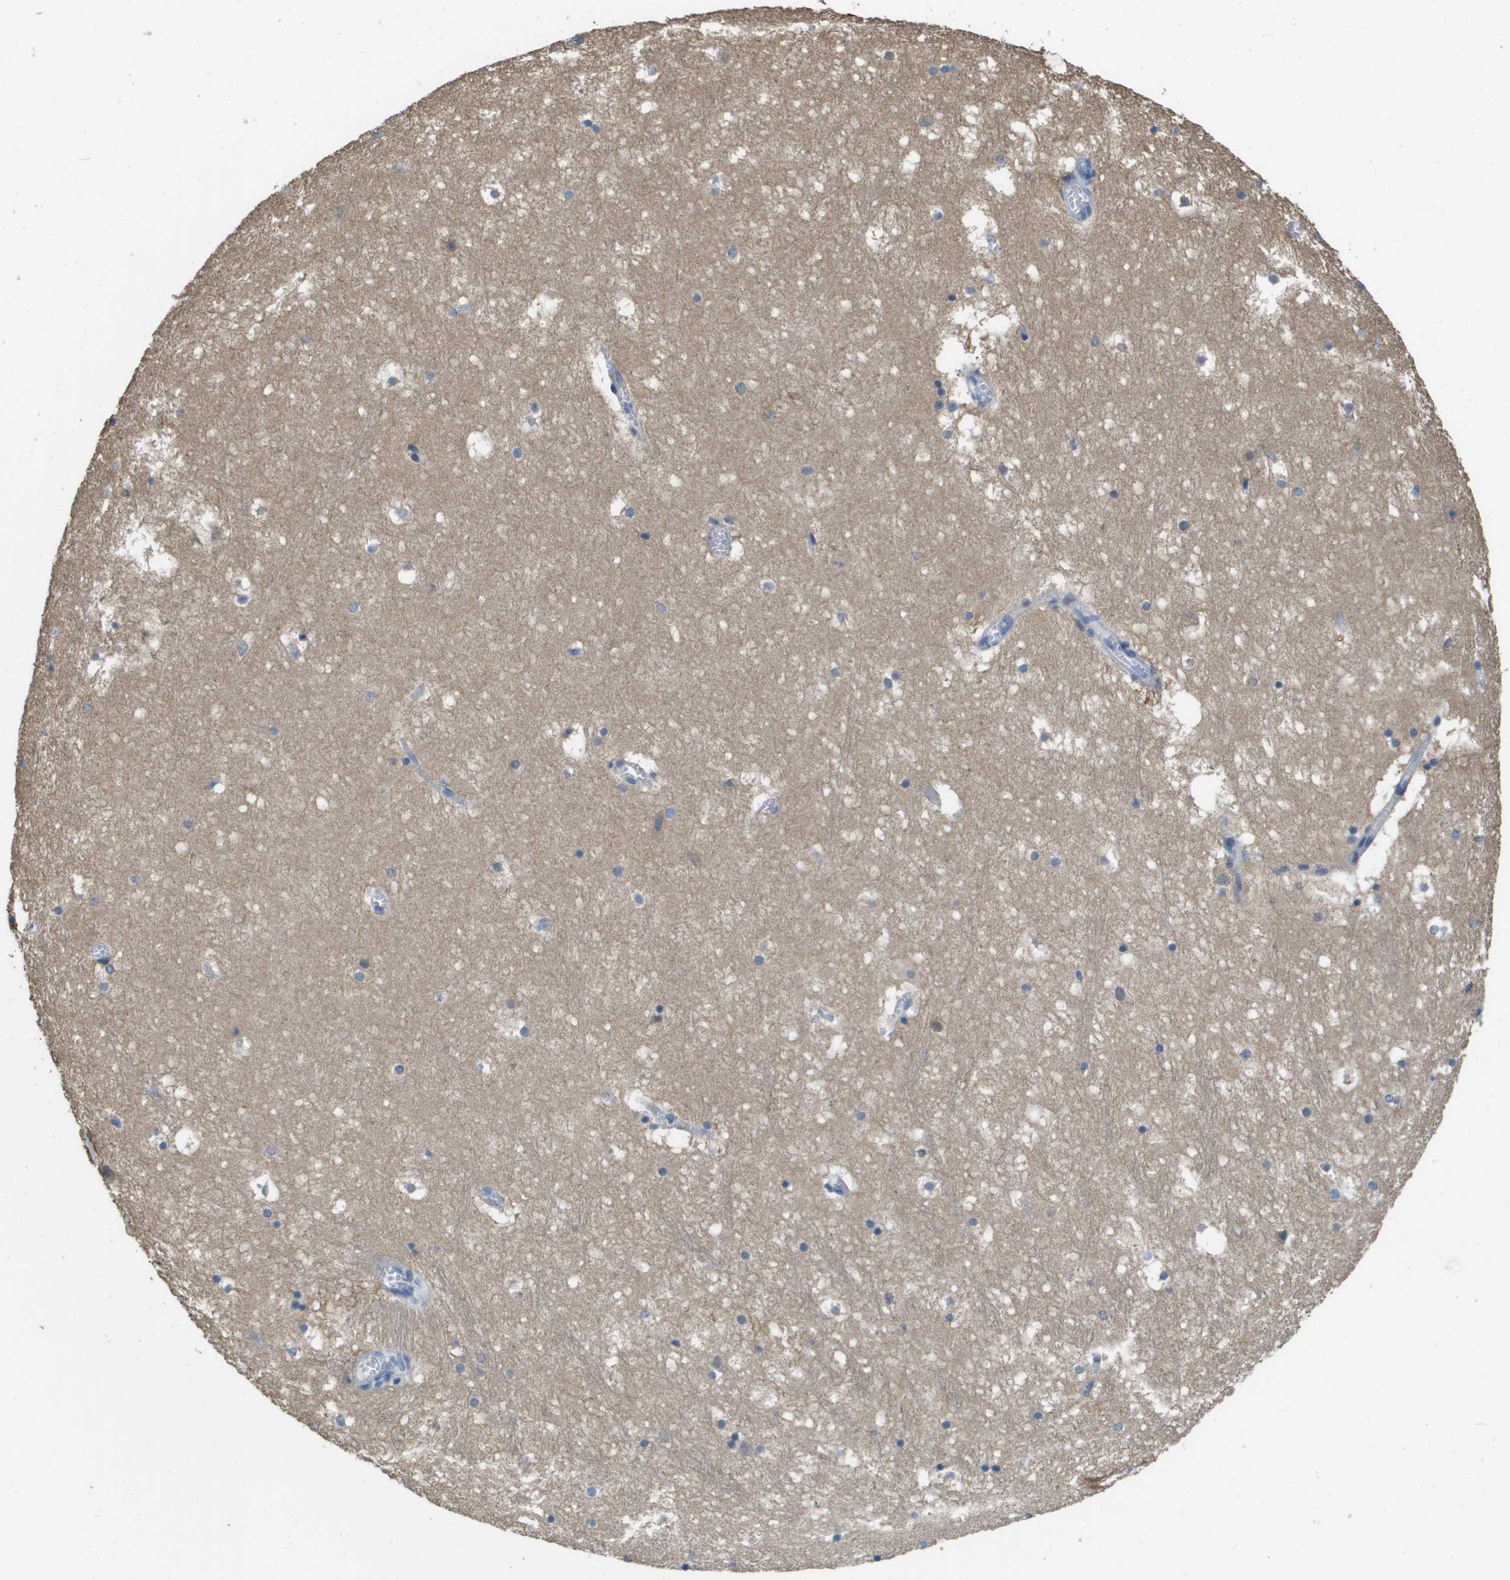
{"staining": {"intensity": "negative", "quantity": "none", "location": "none"}, "tissue": "hippocampus", "cell_type": "Glial cells", "image_type": "normal", "snomed": [{"axis": "morphology", "description": "Normal tissue, NOS"}, {"axis": "topography", "description": "Hippocampus"}], "caption": "IHC of normal human hippocampus reveals no positivity in glial cells.", "gene": "FABP5", "patient": {"sex": "male", "age": 45}}